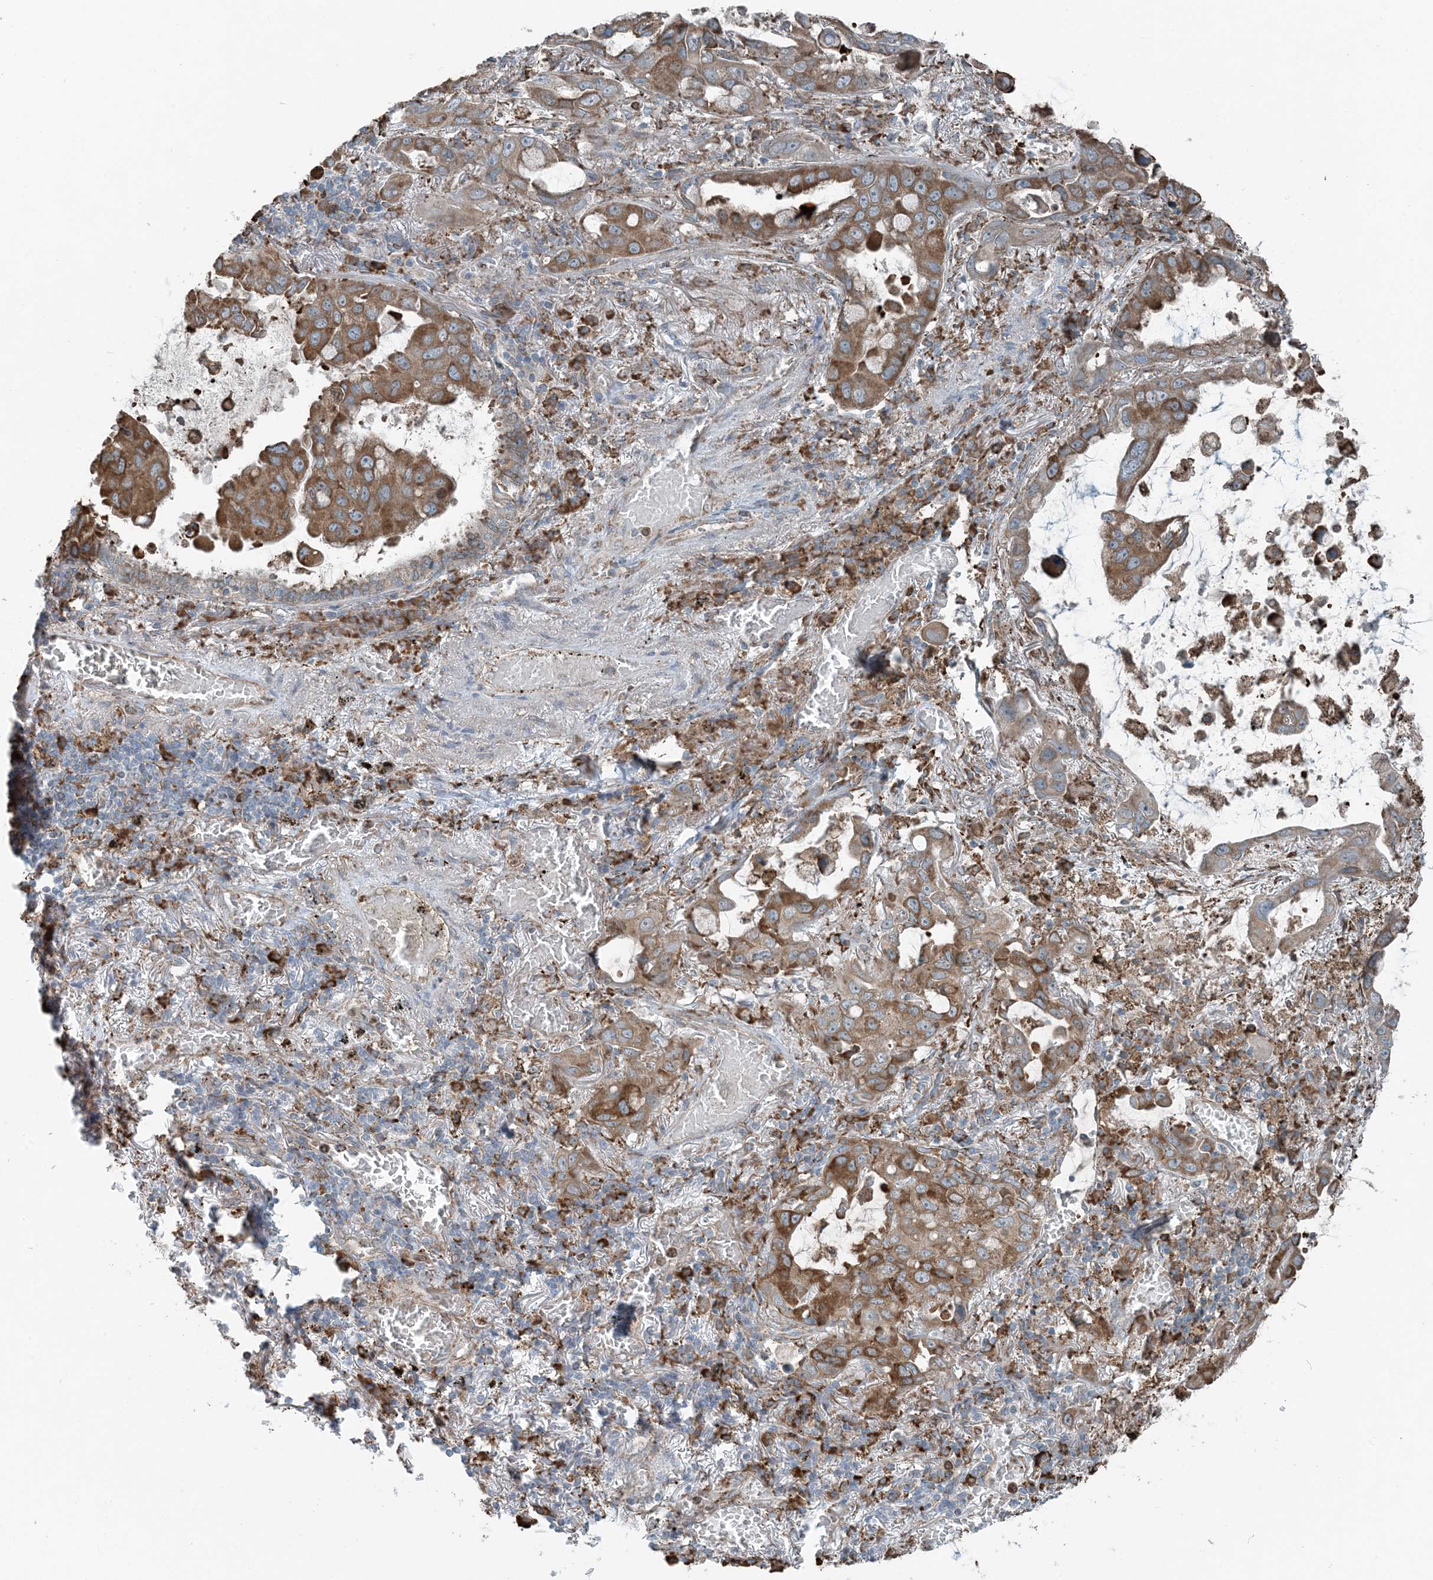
{"staining": {"intensity": "moderate", "quantity": ">75%", "location": "cytoplasmic/membranous"}, "tissue": "lung cancer", "cell_type": "Tumor cells", "image_type": "cancer", "snomed": [{"axis": "morphology", "description": "Adenocarcinoma, NOS"}, {"axis": "topography", "description": "Lung"}], "caption": "Approximately >75% of tumor cells in lung cancer reveal moderate cytoplasmic/membranous protein positivity as visualized by brown immunohistochemical staining.", "gene": "CERKL", "patient": {"sex": "male", "age": 64}}